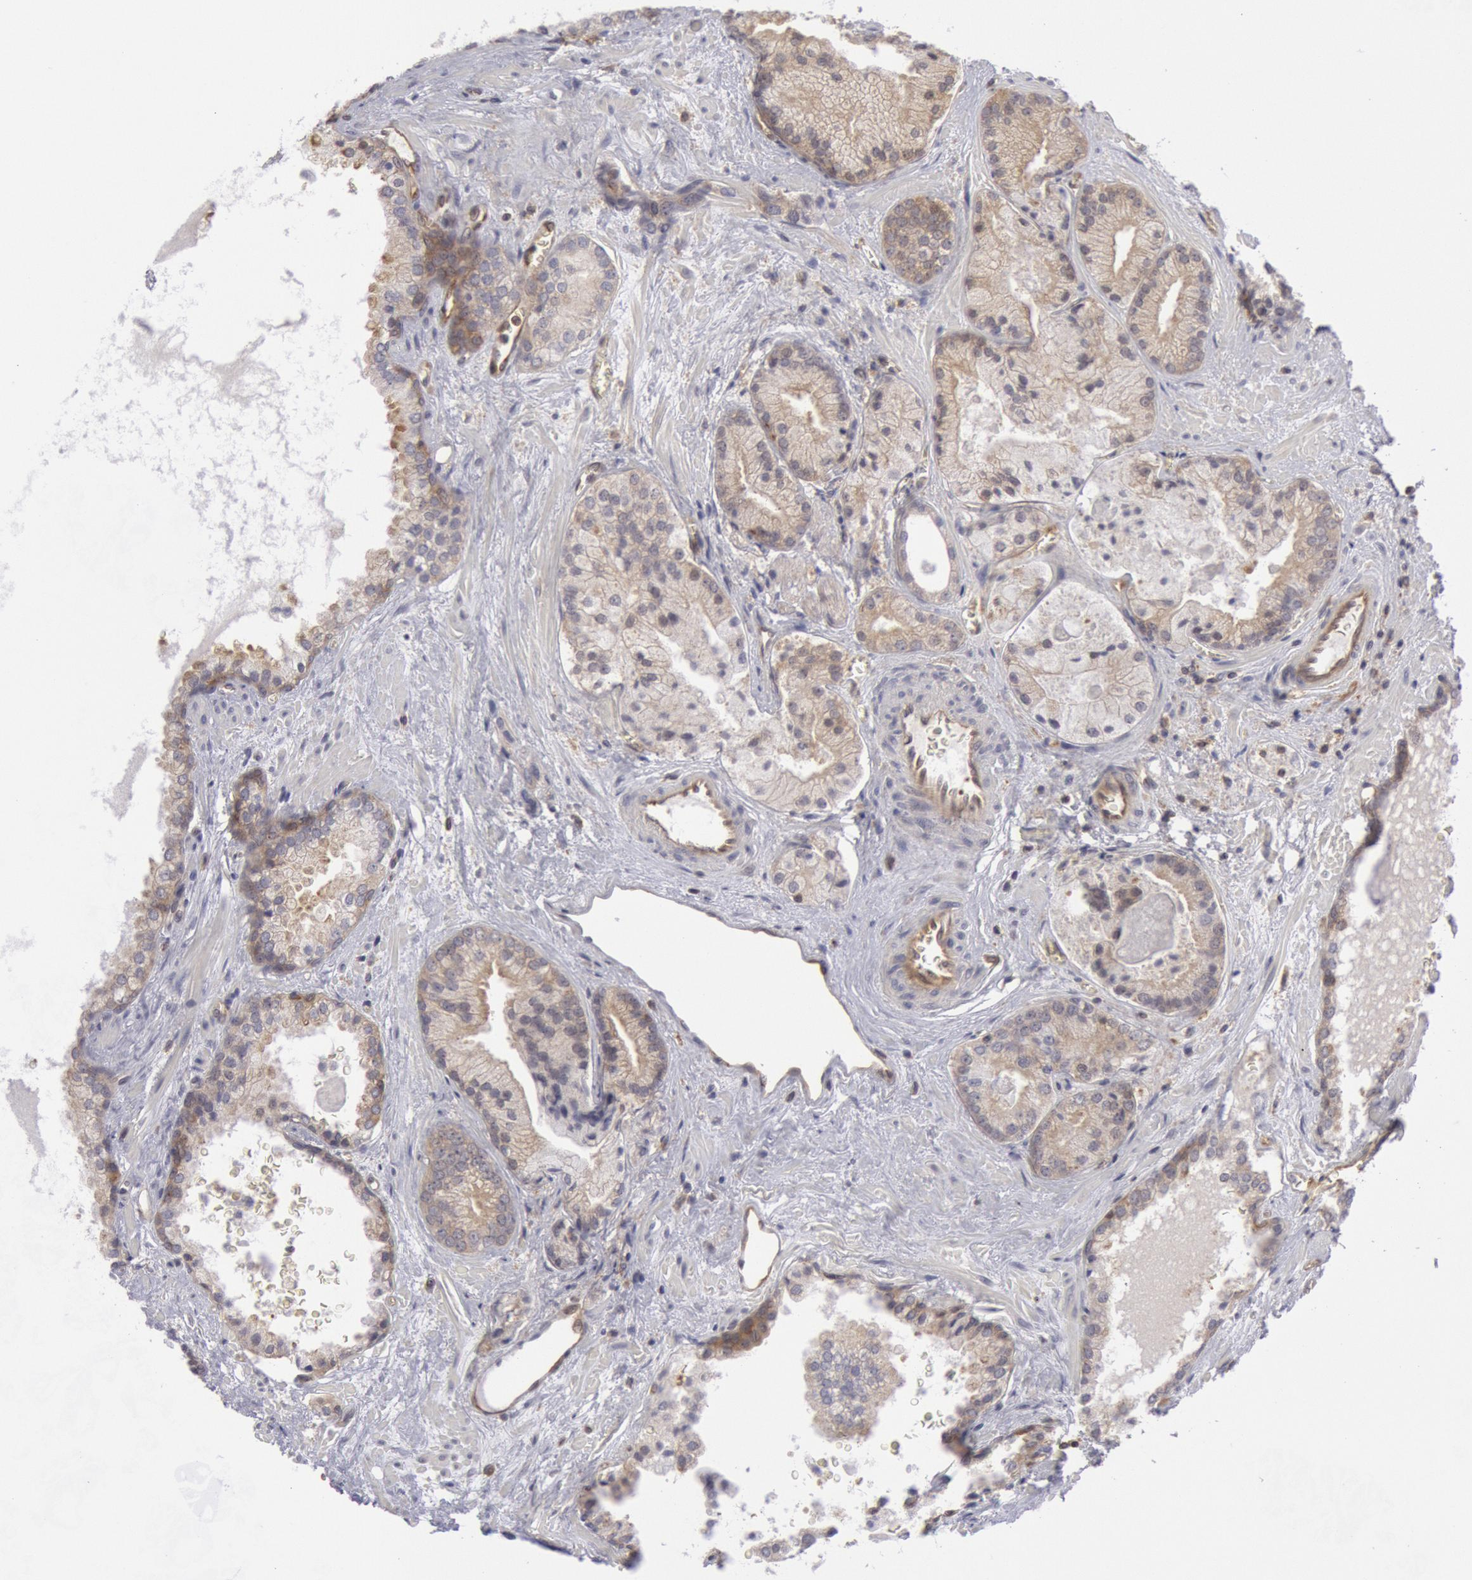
{"staining": {"intensity": "weak", "quantity": ">75%", "location": "cytoplasmic/membranous"}, "tissue": "prostate cancer", "cell_type": "Tumor cells", "image_type": "cancer", "snomed": [{"axis": "morphology", "description": "Adenocarcinoma, Medium grade"}, {"axis": "topography", "description": "Prostate"}], "caption": "Protein staining reveals weak cytoplasmic/membranous staining in about >75% of tumor cells in prostate cancer (adenocarcinoma (medium-grade)).", "gene": "IKBKB", "patient": {"sex": "male", "age": 70}}